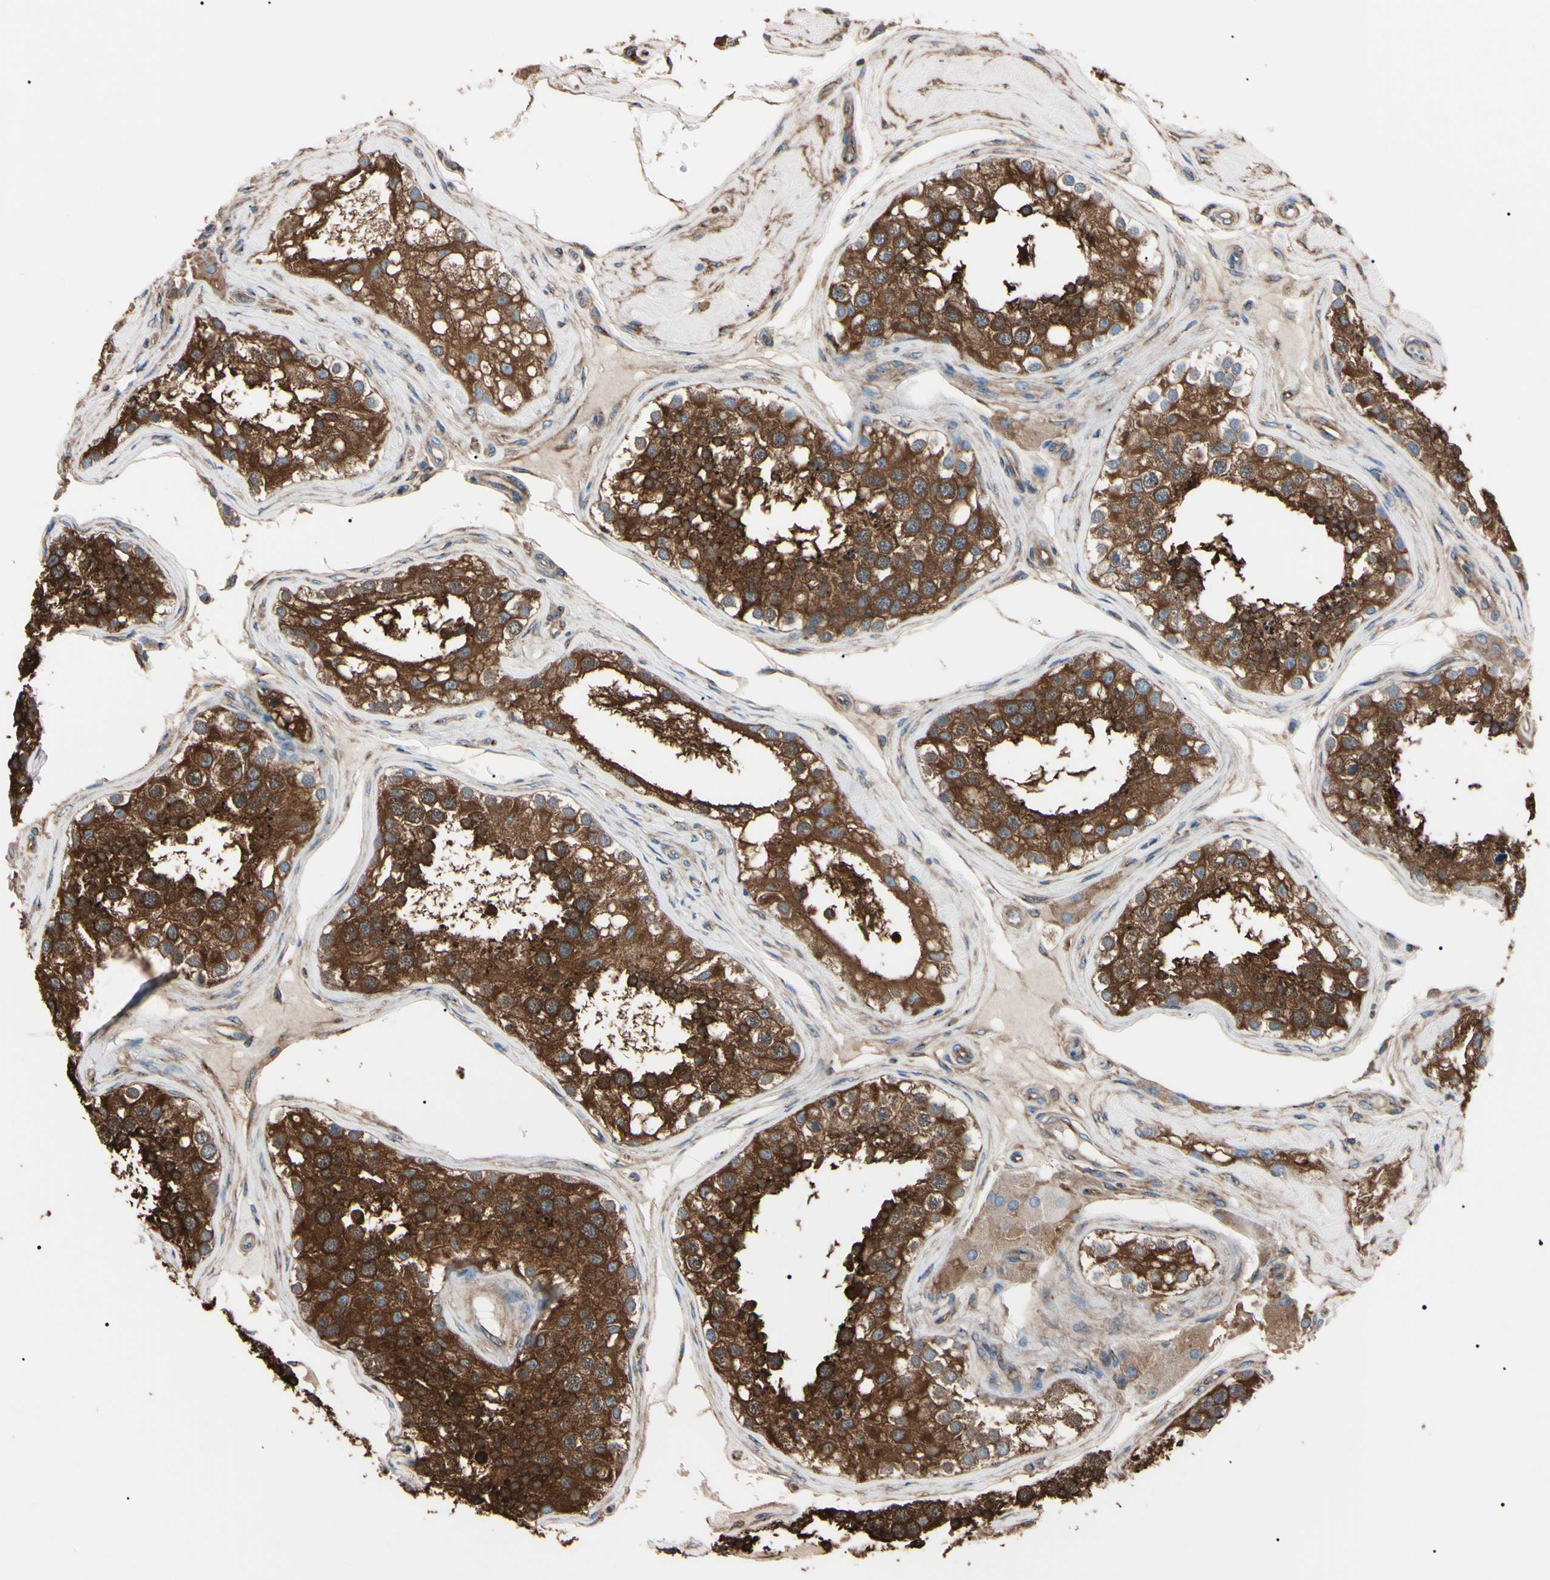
{"staining": {"intensity": "strong", "quantity": ">75%", "location": "cytoplasmic/membranous"}, "tissue": "testis", "cell_type": "Cells in seminiferous ducts", "image_type": "normal", "snomed": [{"axis": "morphology", "description": "Normal tissue, NOS"}, {"axis": "topography", "description": "Testis"}], "caption": "Protein positivity by immunohistochemistry (IHC) exhibits strong cytoplasmic/membranous positivity in approximately >75% of cells in seminiferous ducts in benign testis. (Stains: DAB (3,3'-diaminobenzidine) in brown, nuclei in blue, Microscopy: brightfield microscopy at high magnification).", "gene": "PRKACA", "patient": {"sex": "male", "age": 68}}